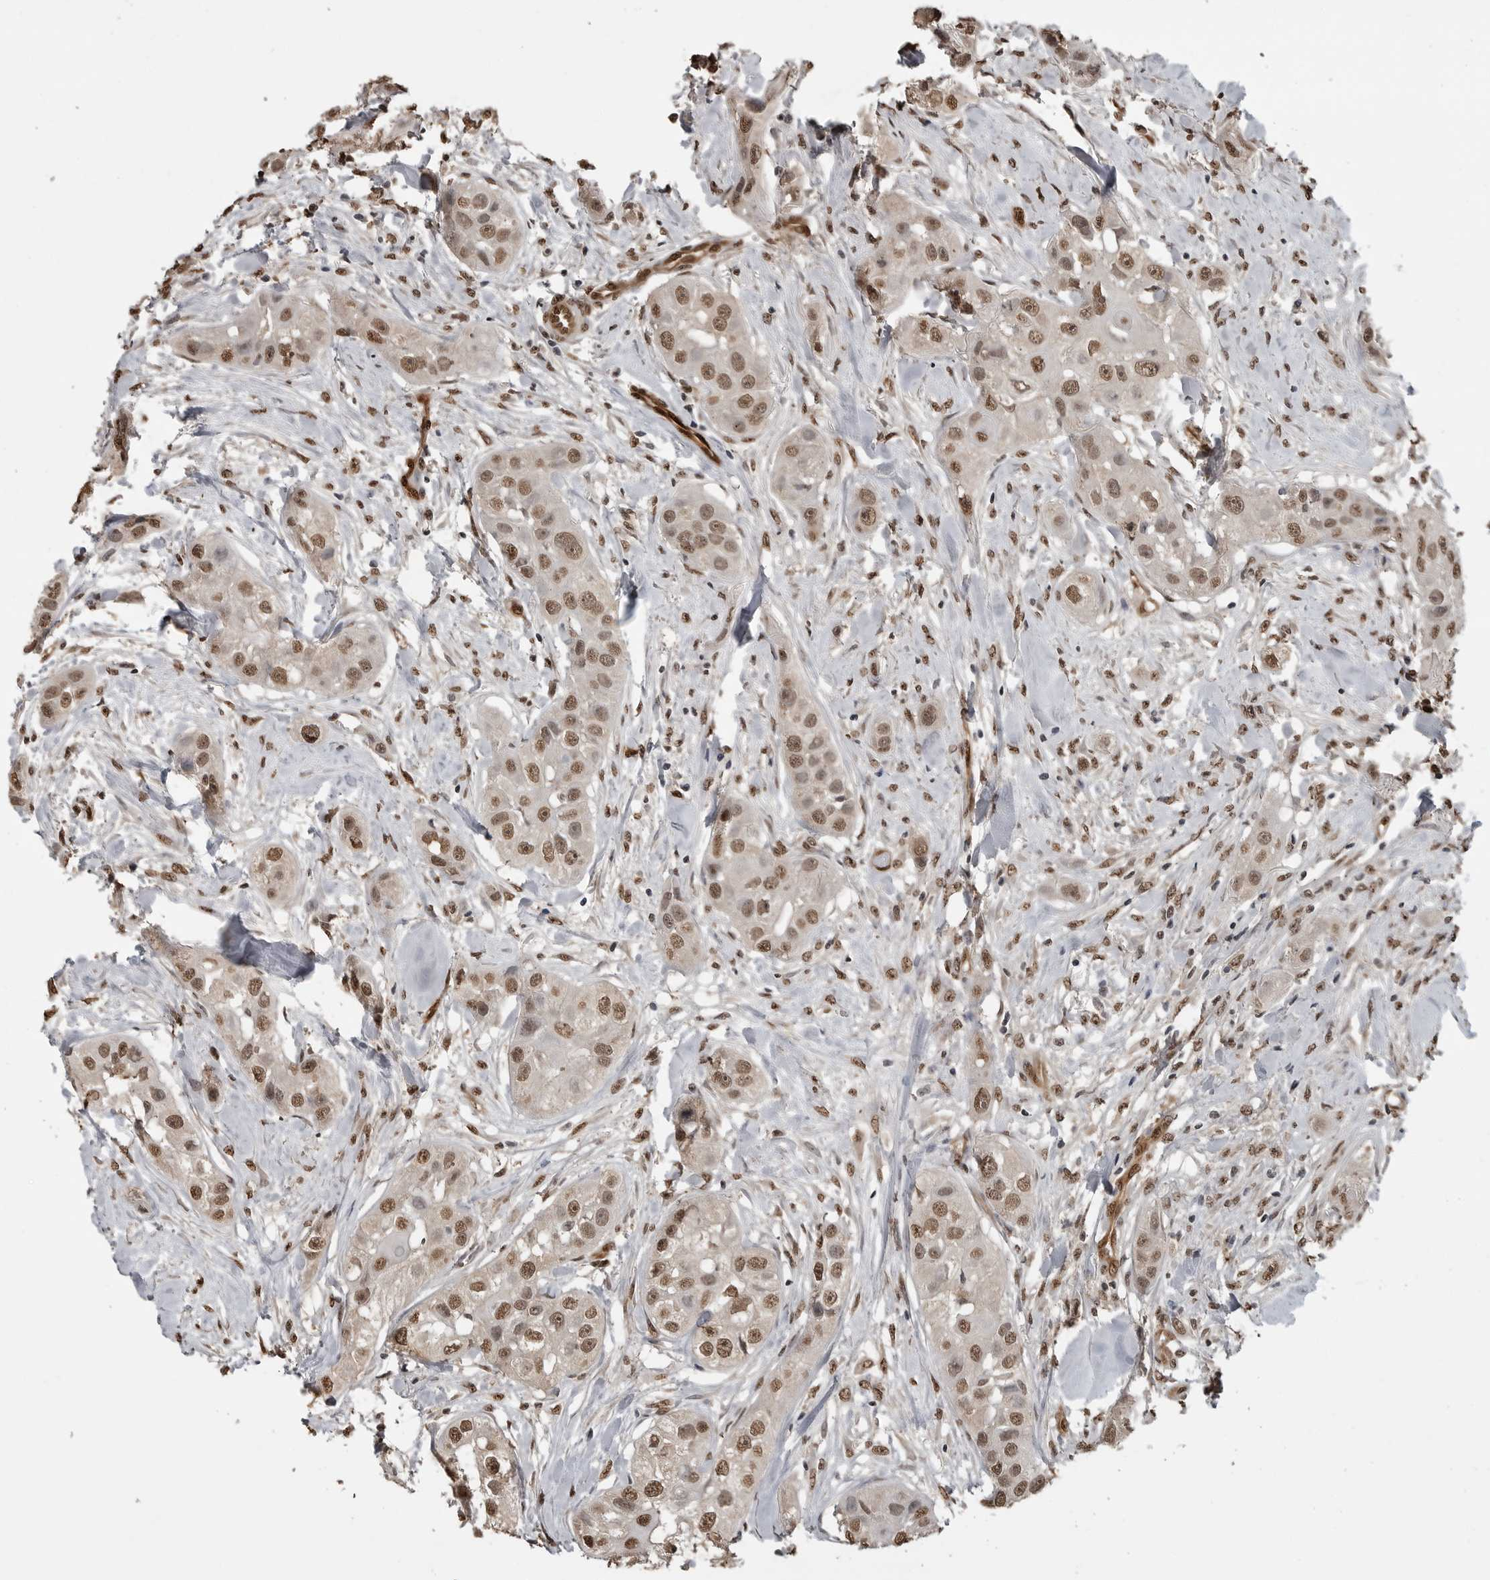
{"staining": {"intensity": "moderate", "quantity": ">75%", "location": "nuclear"}, "tissue": "head and neck cancer", "cell_type": "Tumor cells", "image_type": "cancer", "snomed": [{"axis": "morphology", "description": "Normal tissue, NOS"}, {"axis": "morphology", "description": "Squamous cell carcinoma, NOS"}, {"axis": "topography", "description": "Skeletal muscle"}, {"axis": "topography", "description": "Head-Neck"}], "caption": "Head and neck cancer (squamous cell carcinoma) was stained to show a protein in brown. There is medium levels of moderate nuclear staining in about >75% of tumor cells. (Stains: DAB (3,3'-diaminobenzidine) in brown, nuclei in blue, Microscopy: brightfield microscopy at high magnification).", "gene": "SMAD2", "patient": {"sex": "male", "age": 51}}